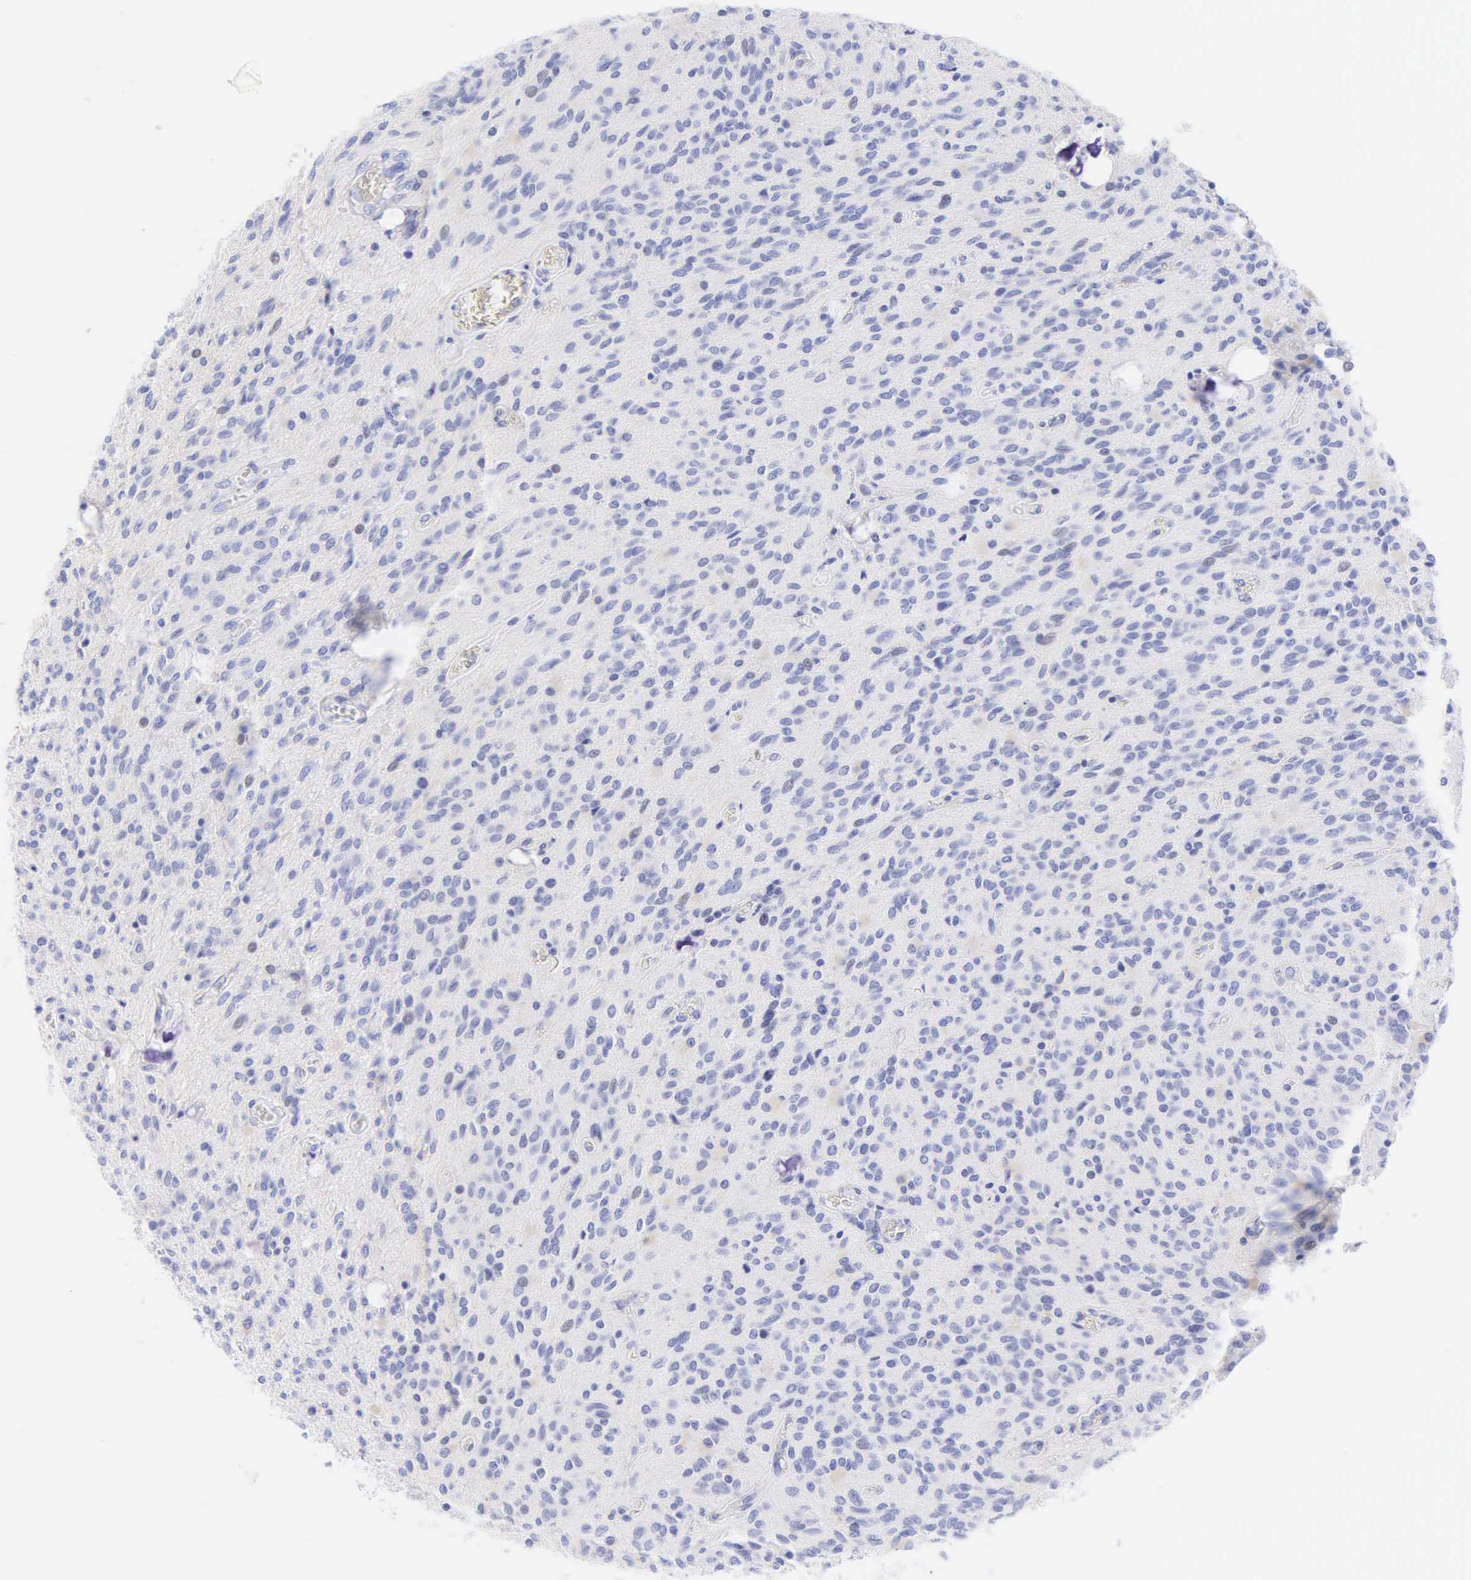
{"staining": {"intensity": "negative", "quantity": "none", "location": "none"}, "tissue": "glioma", "cell_type": "Tumor cells", "image_type": "cancer", "snomed": [{"axis": "morphology", "description": "Glioma, malignant, Low grade"}, {"axis": "topography", "description": "Brain"}], "caption": "IHC image of glioma stained for a protein (brown), which demonstrates no expression in tumor cells.", "gene": "DES", "patient": {"sex": "female", "age": 15}}